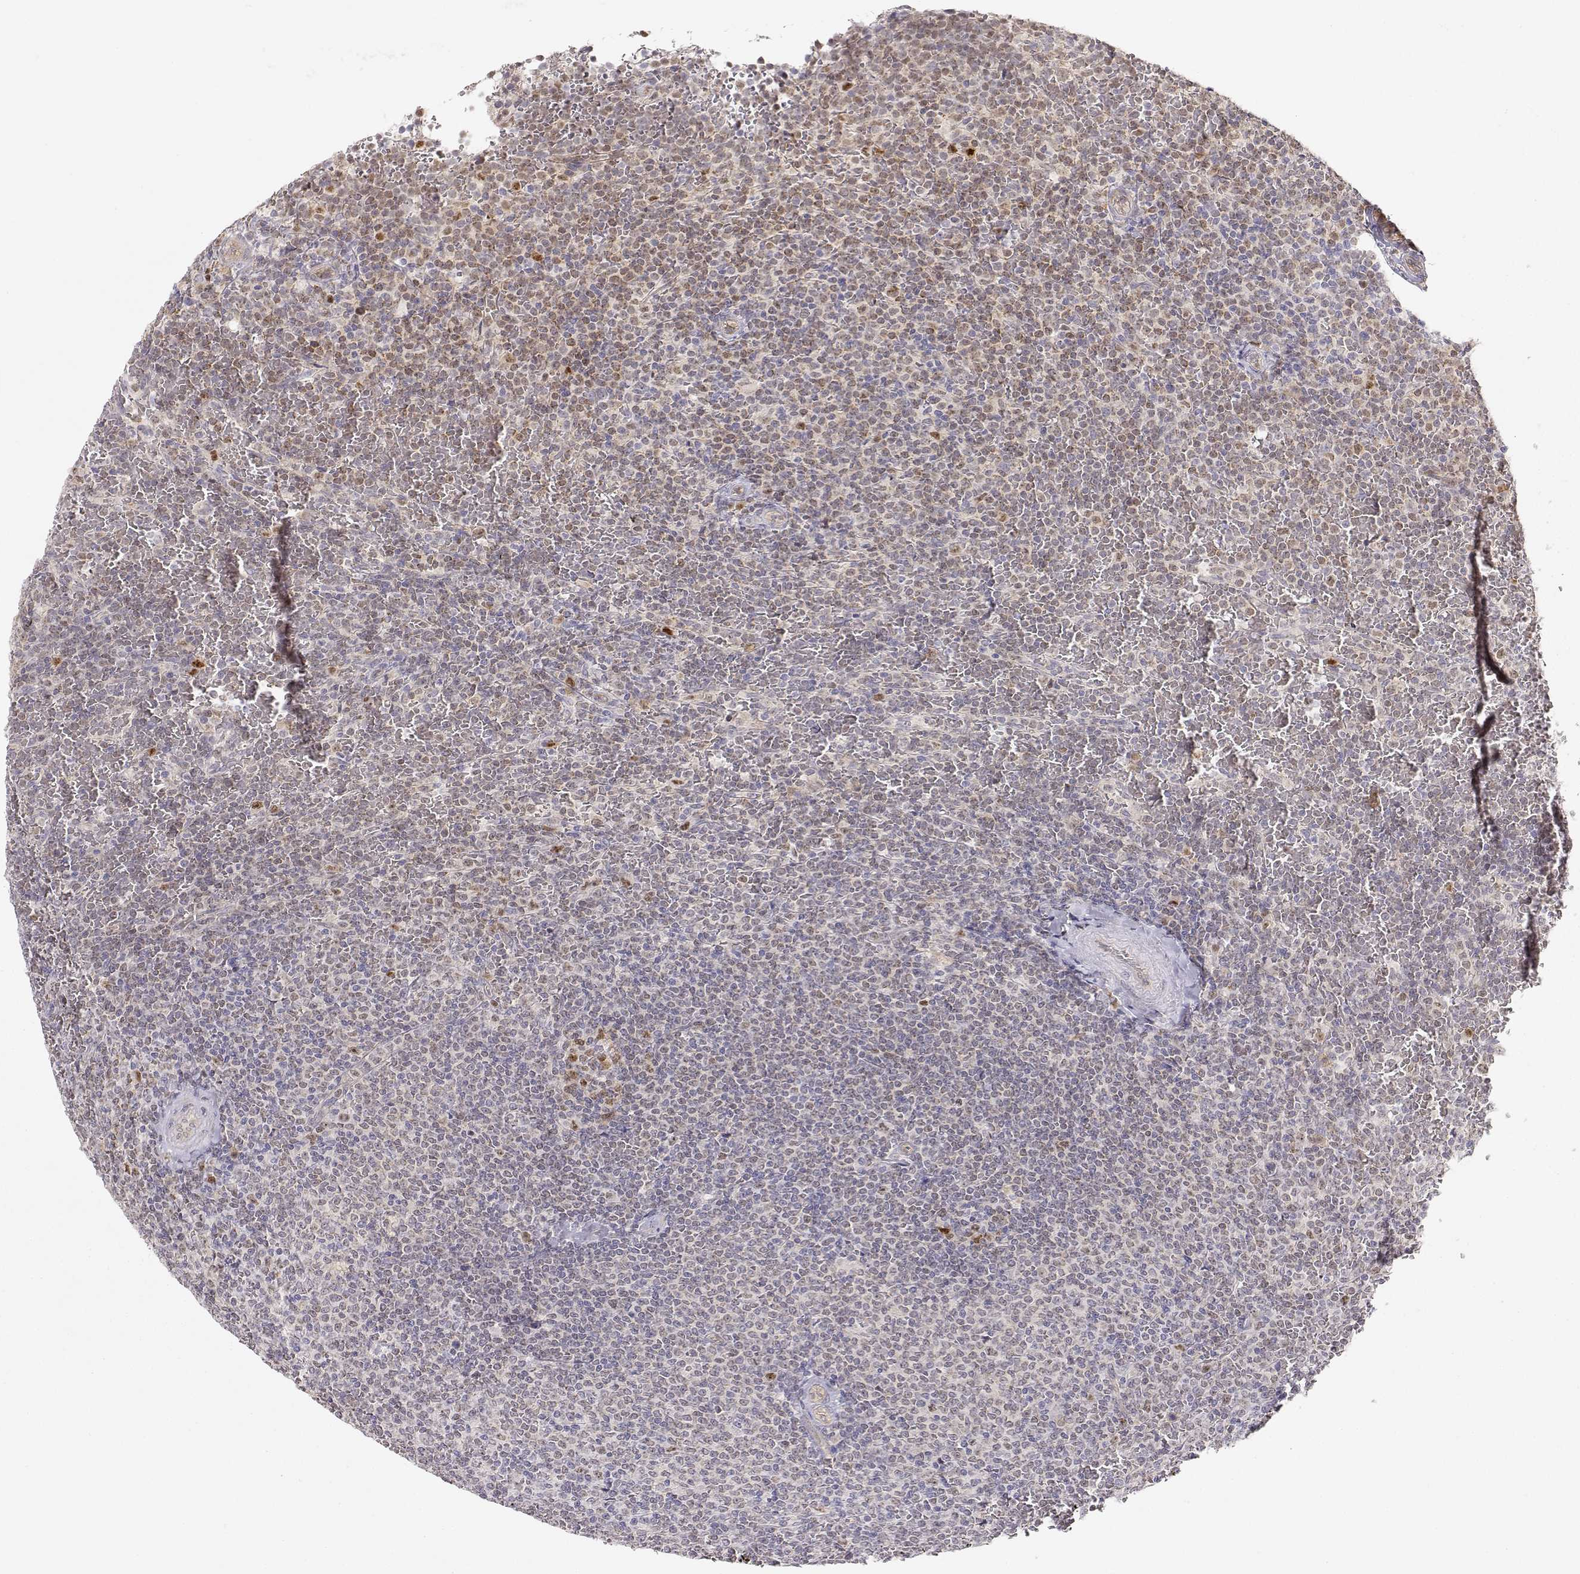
{"staining": {"intensity": "negative", "quantity": "none", "location": "none"}, "tissue": "lymphoma", "cell_type": "Tumor cells", "image_type": "cancer", "snomed": [{"axis": "morphology", "description": "Malignant lymphoma, non-Hodgkin's type, Low grade"}, {"axis": "topography", "description": "Spleen"}], "caption": "Tumor cells are negative for protein expression in human lymphoma. (DAB (3,3'-diaminobenzidine) immunohistochemistry with hematoxylin counter stain).", "gene": "EAF2", "patient": {"sex": "female", "age": 77}}